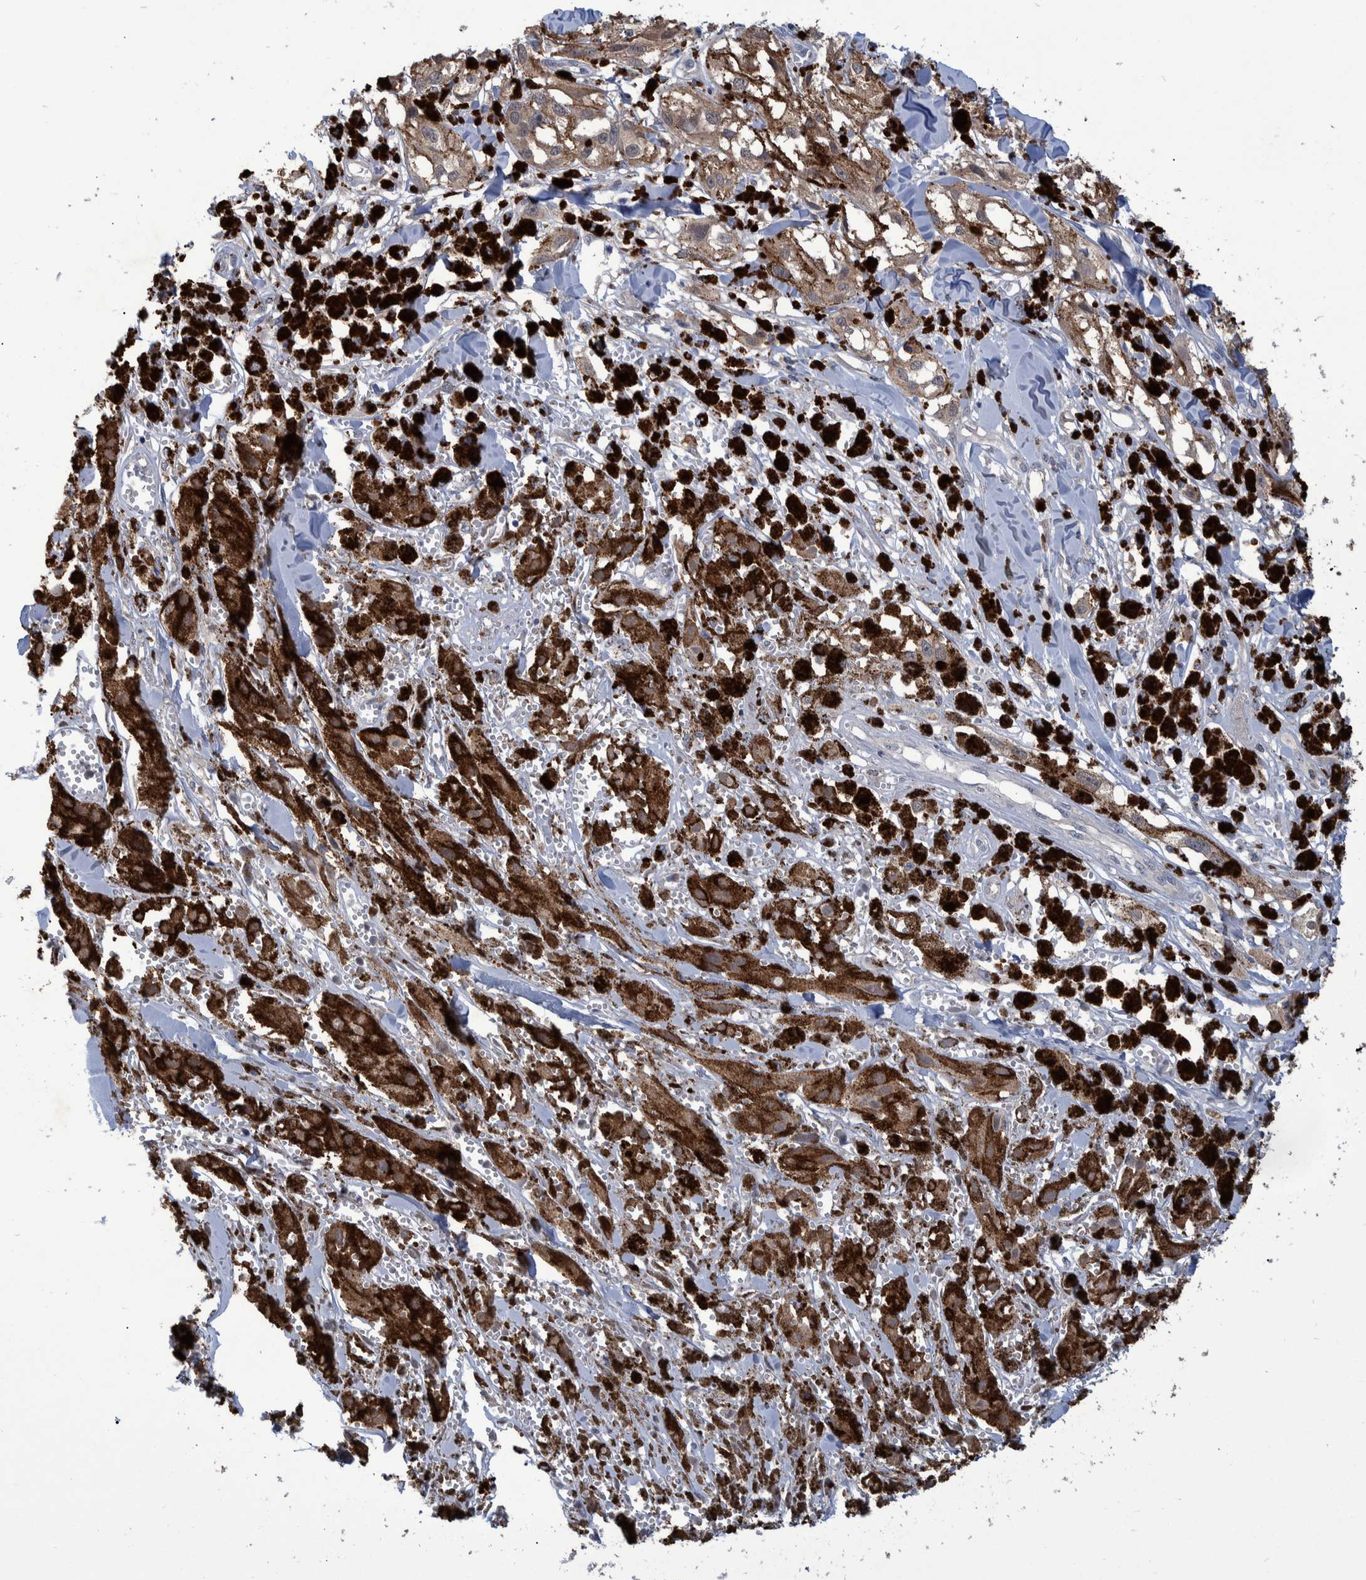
{"staining": {"intensity": "moderate", "quantity": ">75%", "location": "cytoplasmic/membranous"}, "tissue": "melanoma", "cell_type": "Tumor cells", "image_type": "cancer", "snomed": [{"axis": "morphology", "description": "Malignant melanoma, NOS"}, {"axis": "topography", "description": "Skin"}], "caption": "A brown stain labels moderate cytoplasmic/membranous positivity of a protein in human malignant melanoma tumor cells. The protein of interest is shown in brown color, while the nuclei are stained blue.", "gene": "PCYT2", "patient": {"sex": "male", "age": 88}}